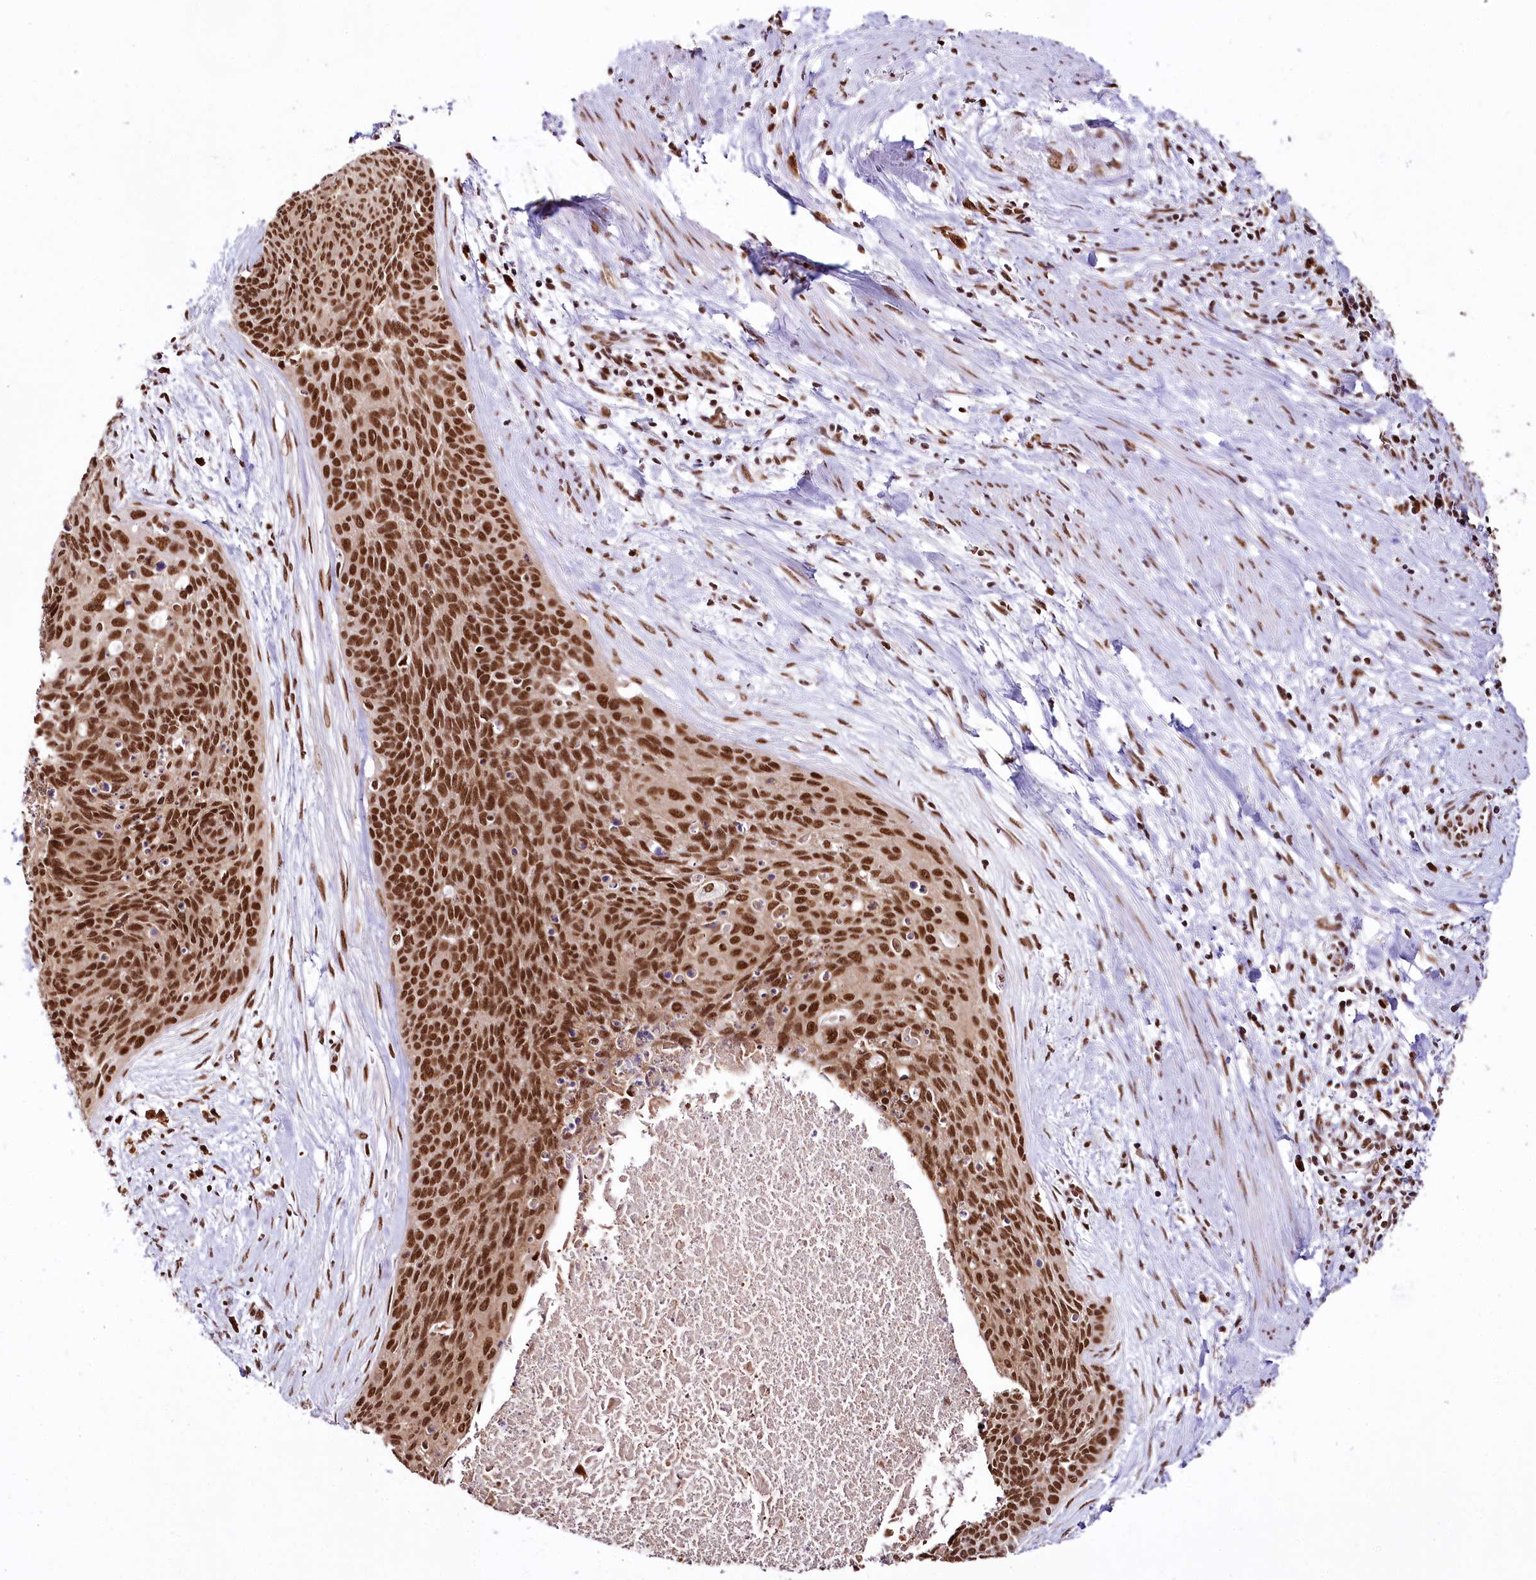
{"staining": {"intensity": "strong", "quantity": ">75%", "location": "nuclear"}, "tissue": "cervical cancer", "cell_type": "Tumor cells", "image_type": "cancer", "snomed": [{"axis": "morphology", "description": "Squamous cell carcinoma, NOS"}, {"axis": "topography", "description": "Cervix"}], "caption": "Protein analysis of cervical cancer tissue shows strong nuclear expression in about >75% of tumor cells.", "gene": "SMARCE1", "patient": {"sex": "female", "age": 55}}